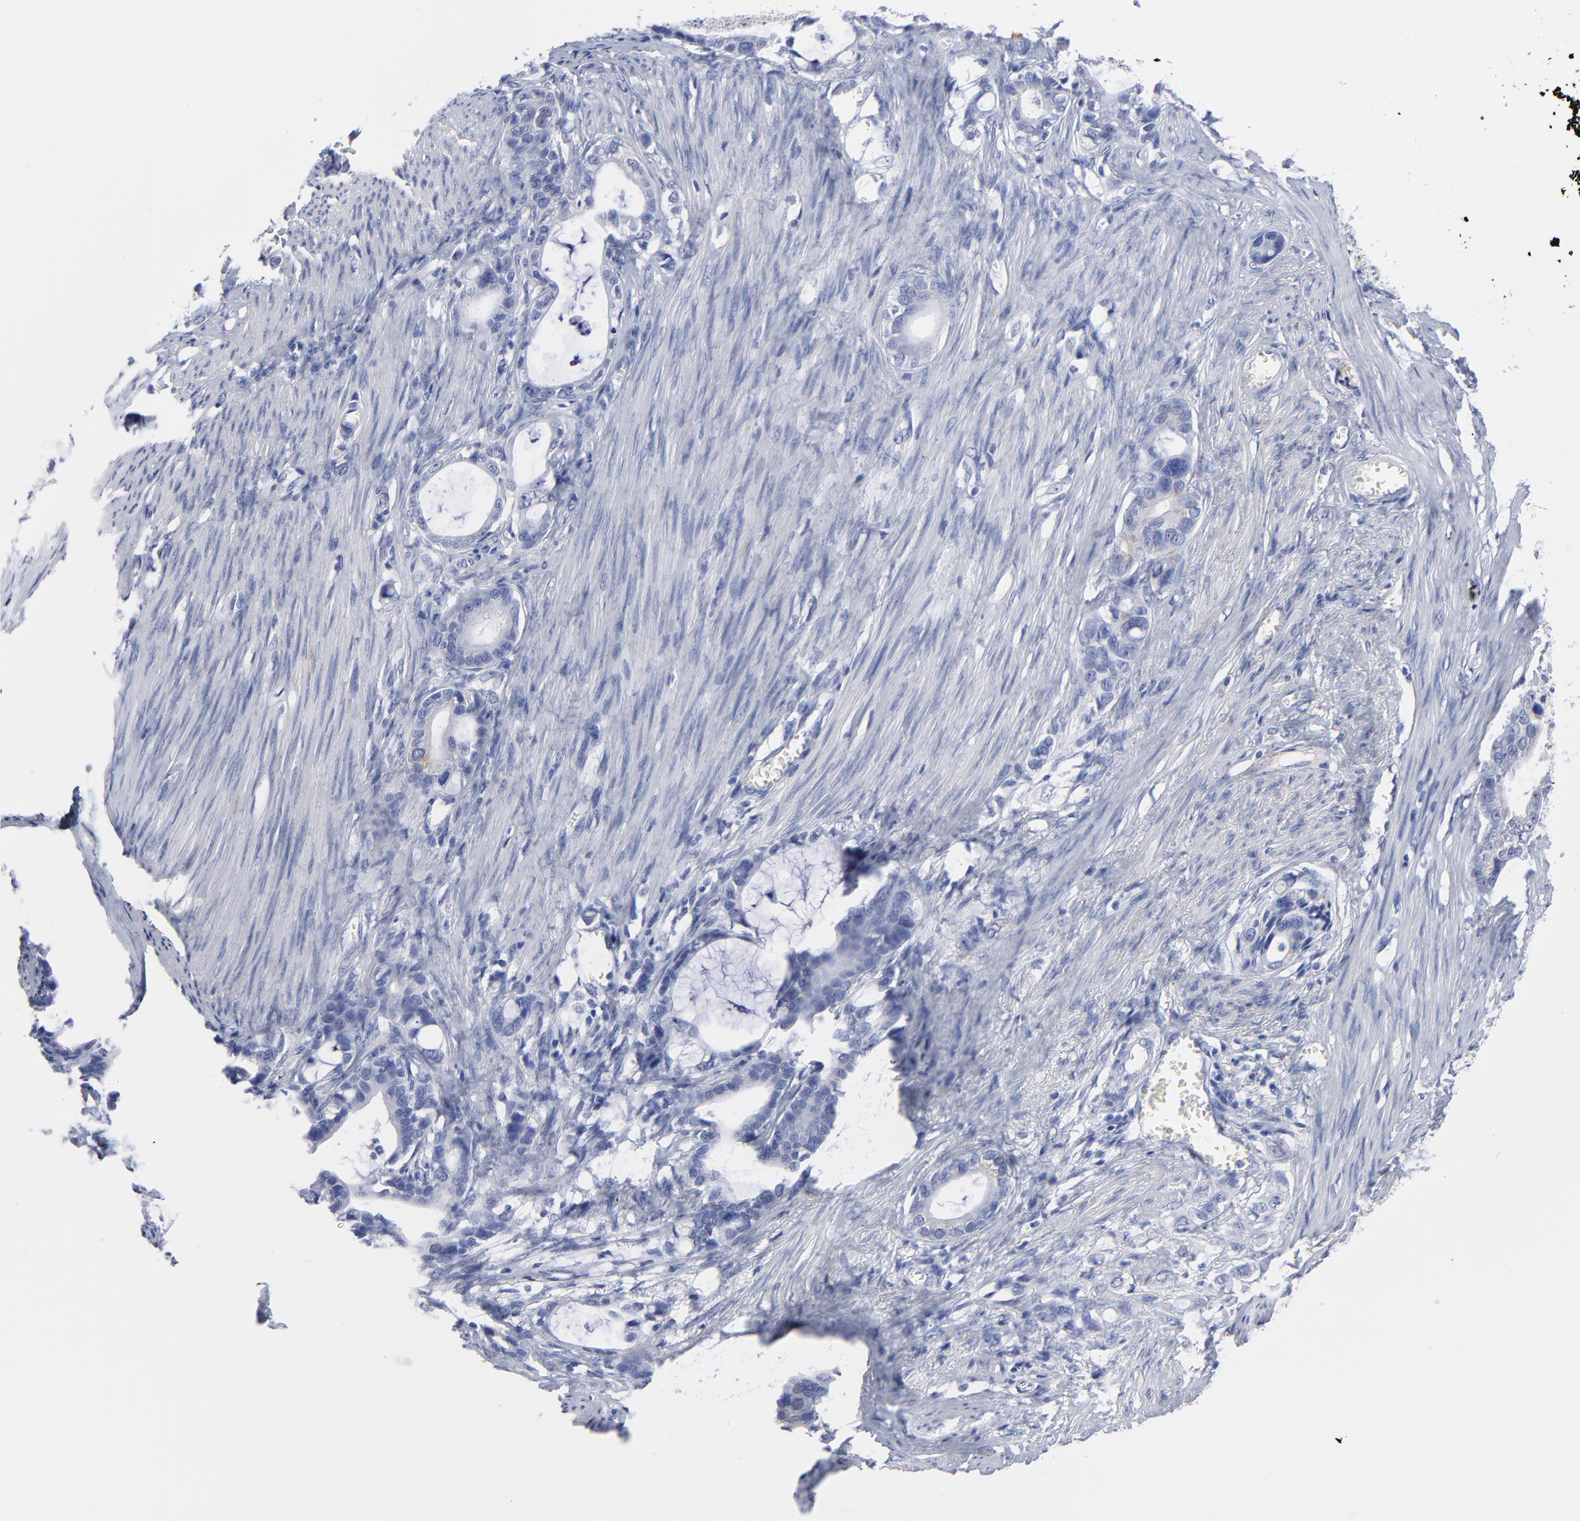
{"staining": {"intensity": "negative", "quantity": "none", "location": "none"}, "tissue": "stomach cancer", "cell_type": "Tumor cells", "image_type": "cancer", "snomed": [{"axis": "morphology", "description": "Adenocarcinoma, NOS"}, {"axis": "topography", "description": "Stomach"}], "caption": "Immunohistochemistry of human stomach adenocarcinoma reveals no positivity in tumor cells. (IHC, brightfield microscopy, high magnification).", "gene": "CNTN3", "patient": {"sex": "female", "age": 75}}